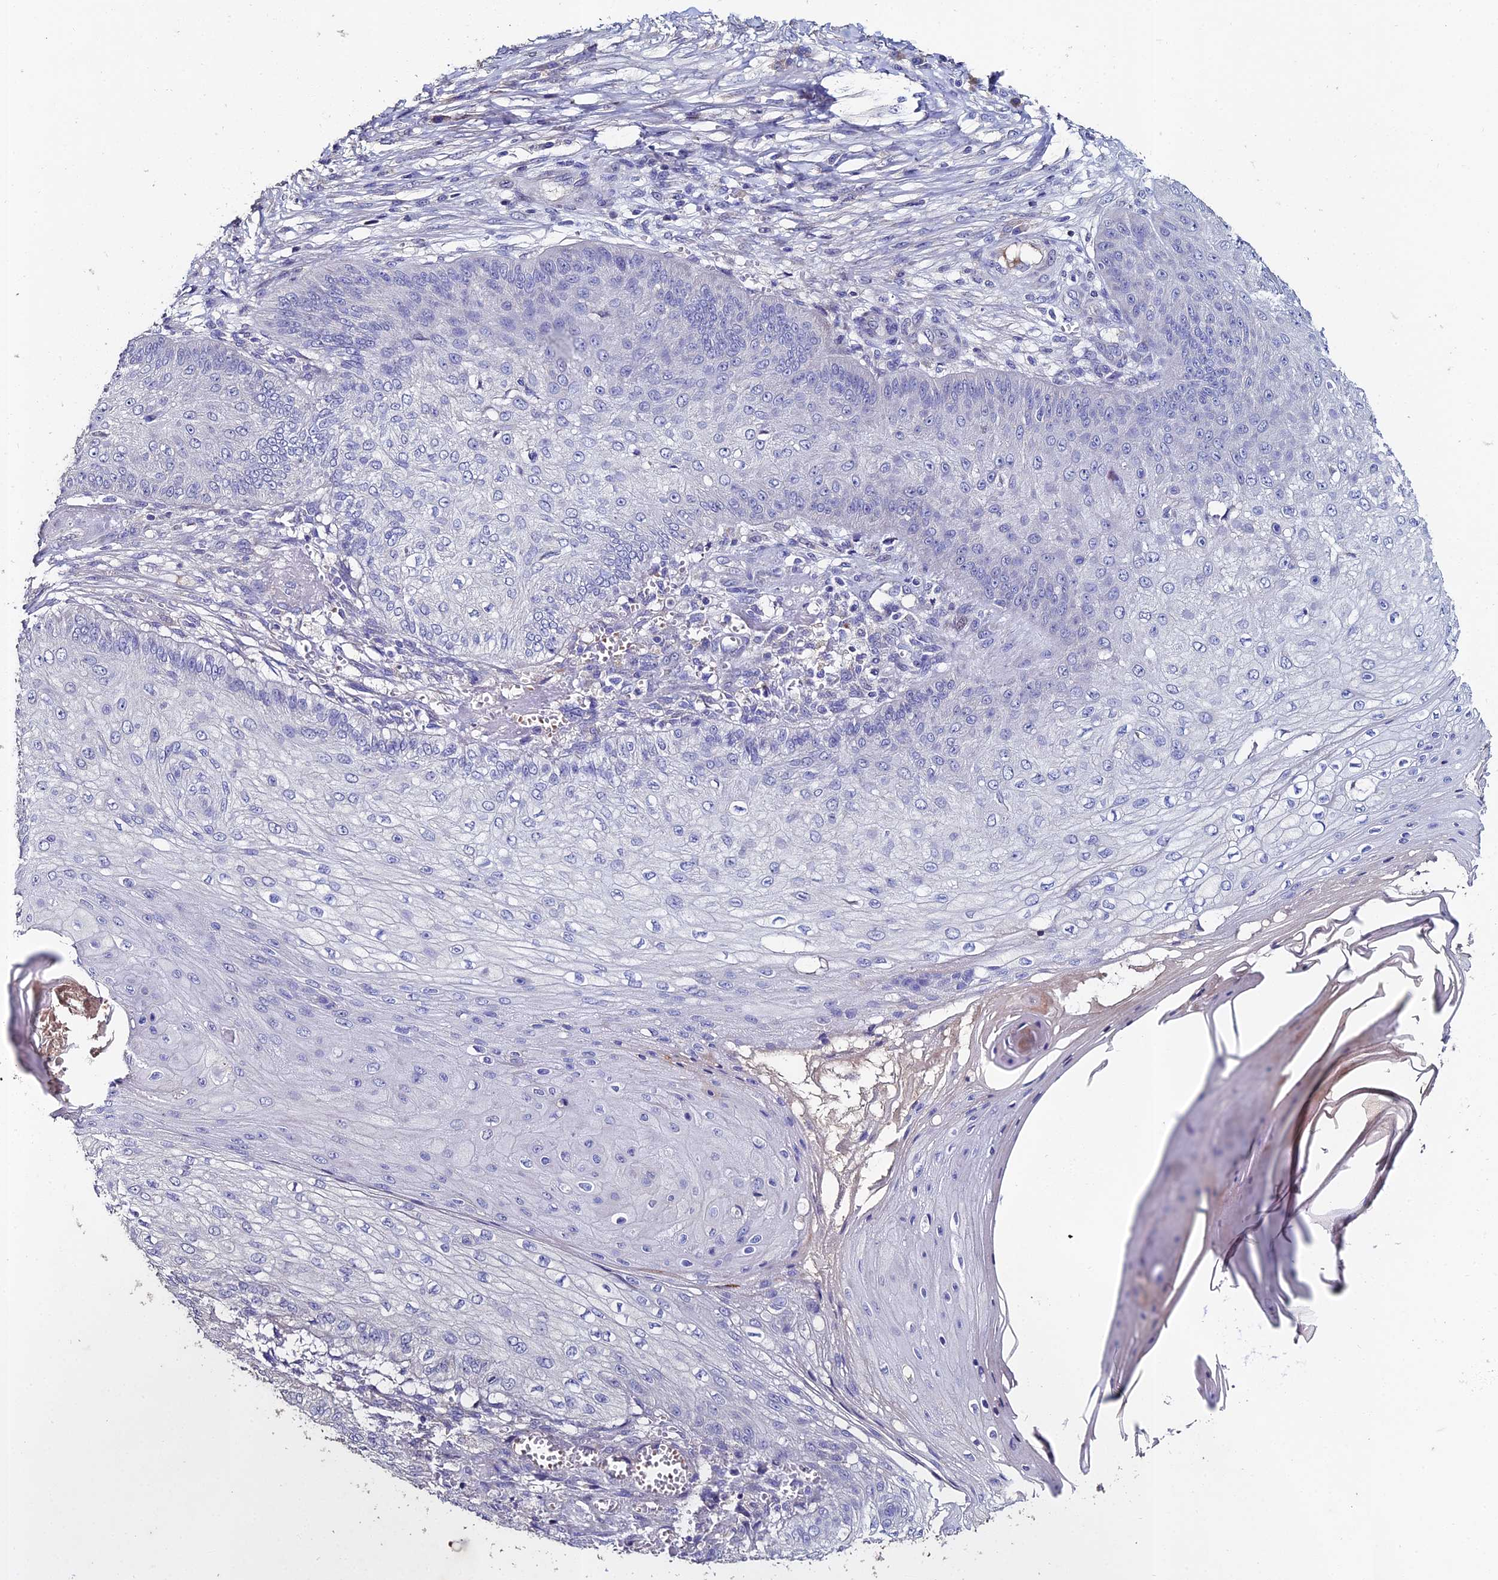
{"staining": {"intensity": "negative", "quantity": "none", "location": "none"}, "tissue": "skin cancer", "cell_type": "Tumor cells", "image_type": "cancer", "snomed": [{"axis": "morphology", "description": "Squamous cell carcinoma, NOS"}, {"axis": "topography", "description": "Skin"}], "caption": "DAB immunohistochemical staining of human skin cancer shows no significant expression in tumor cells.", "gene": "ESRRG", "patient": {"sex": "male", "age": 70}}